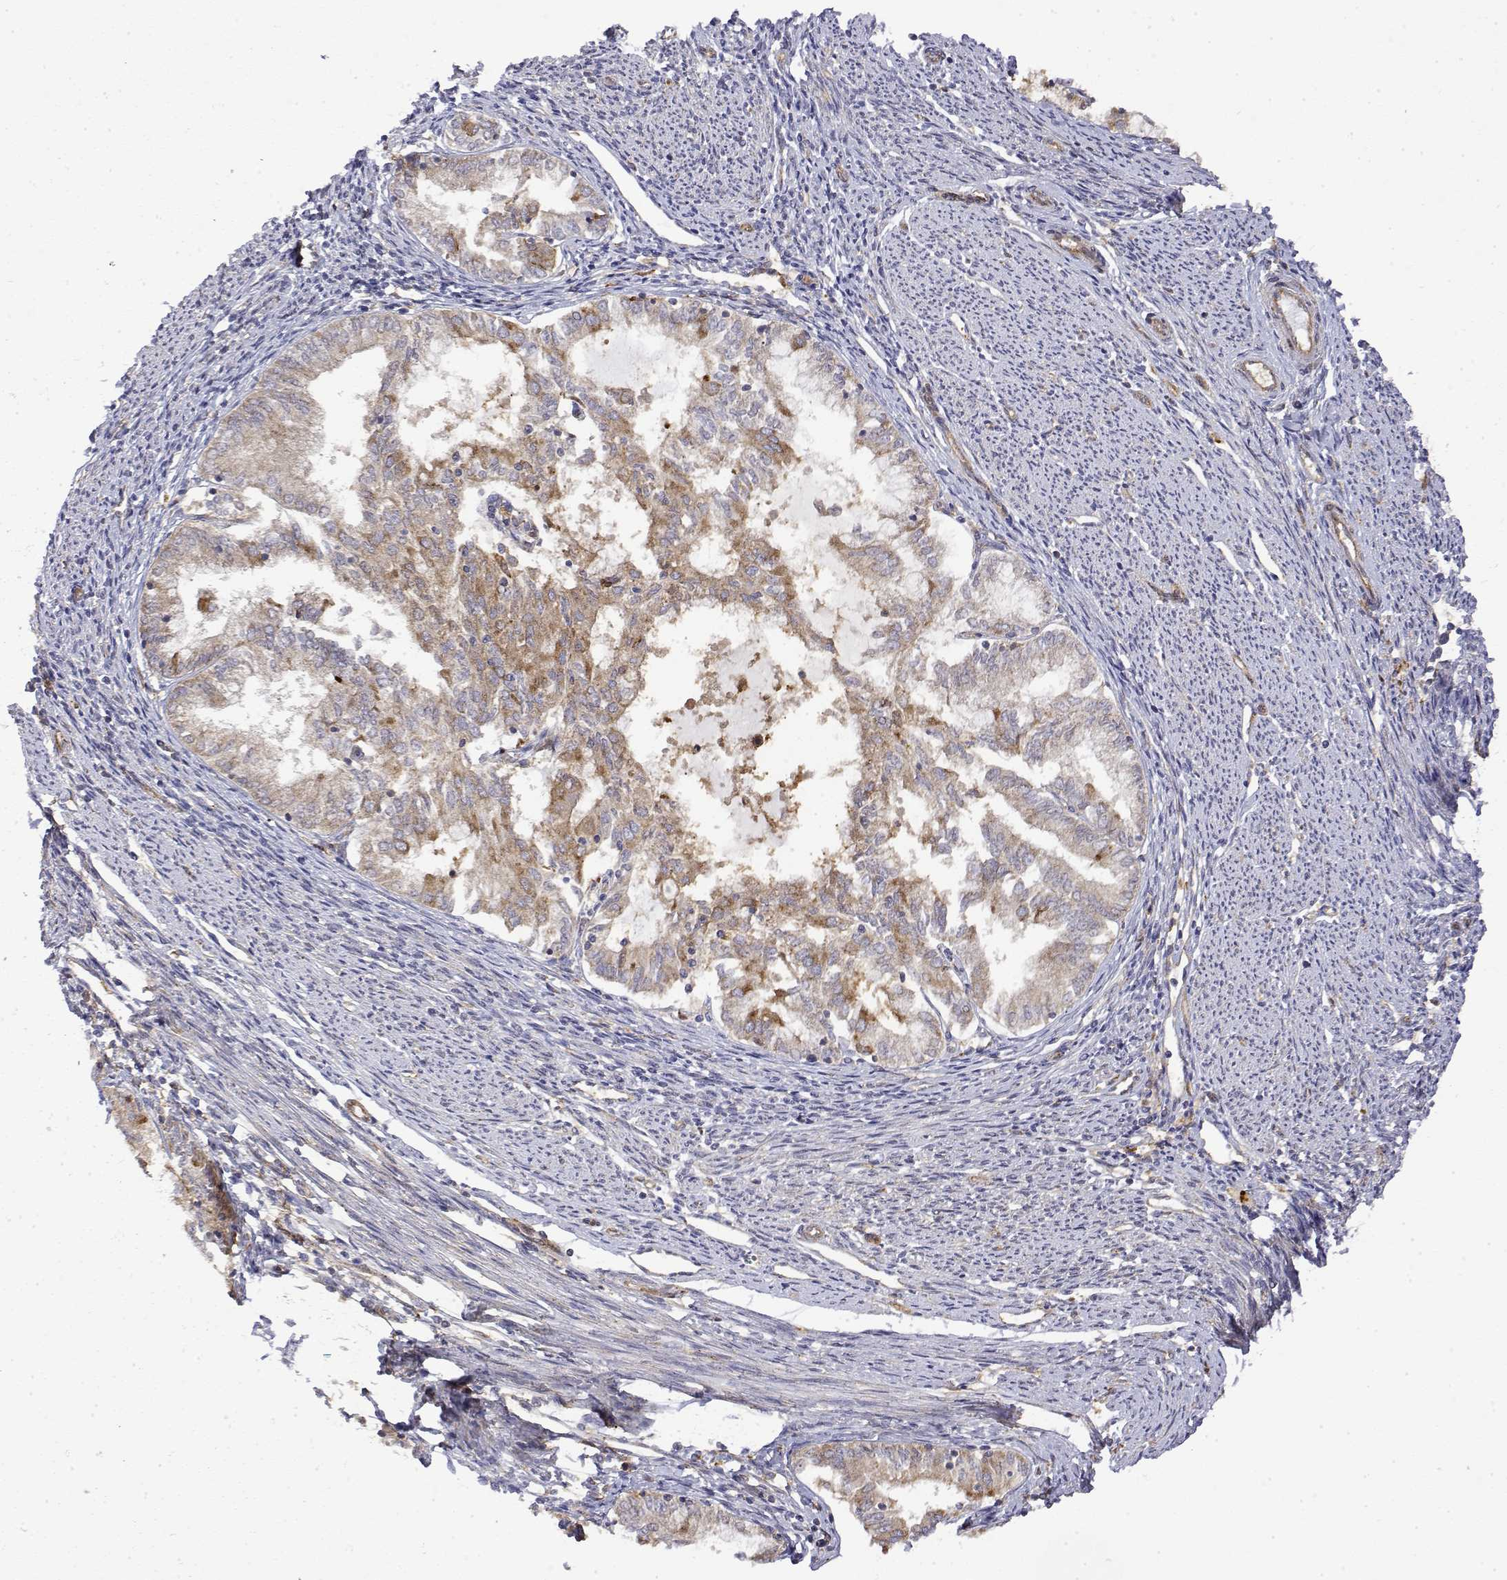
{"staining": {"intensity": "moderate", "quantity": "25%-75%", "location": "cytoplasmic/membranous"}, "tissue": "endometrial cancer", "cell_type": "Tumor cells", "image_type": "cancer", "snomed": [{"axis": "morphology", "description": "Adenocarcinoma, NOS"}, {"axis": "topography", "description": "Endometrium"}], "caption": "Protein staining exhibits moderate cytoplasmic/membranous expression in about 25%-75% of tumor cells in endometrial cancer.", "gene": "PACSIN2", "patient": {"sex": "female", "age": 79}}